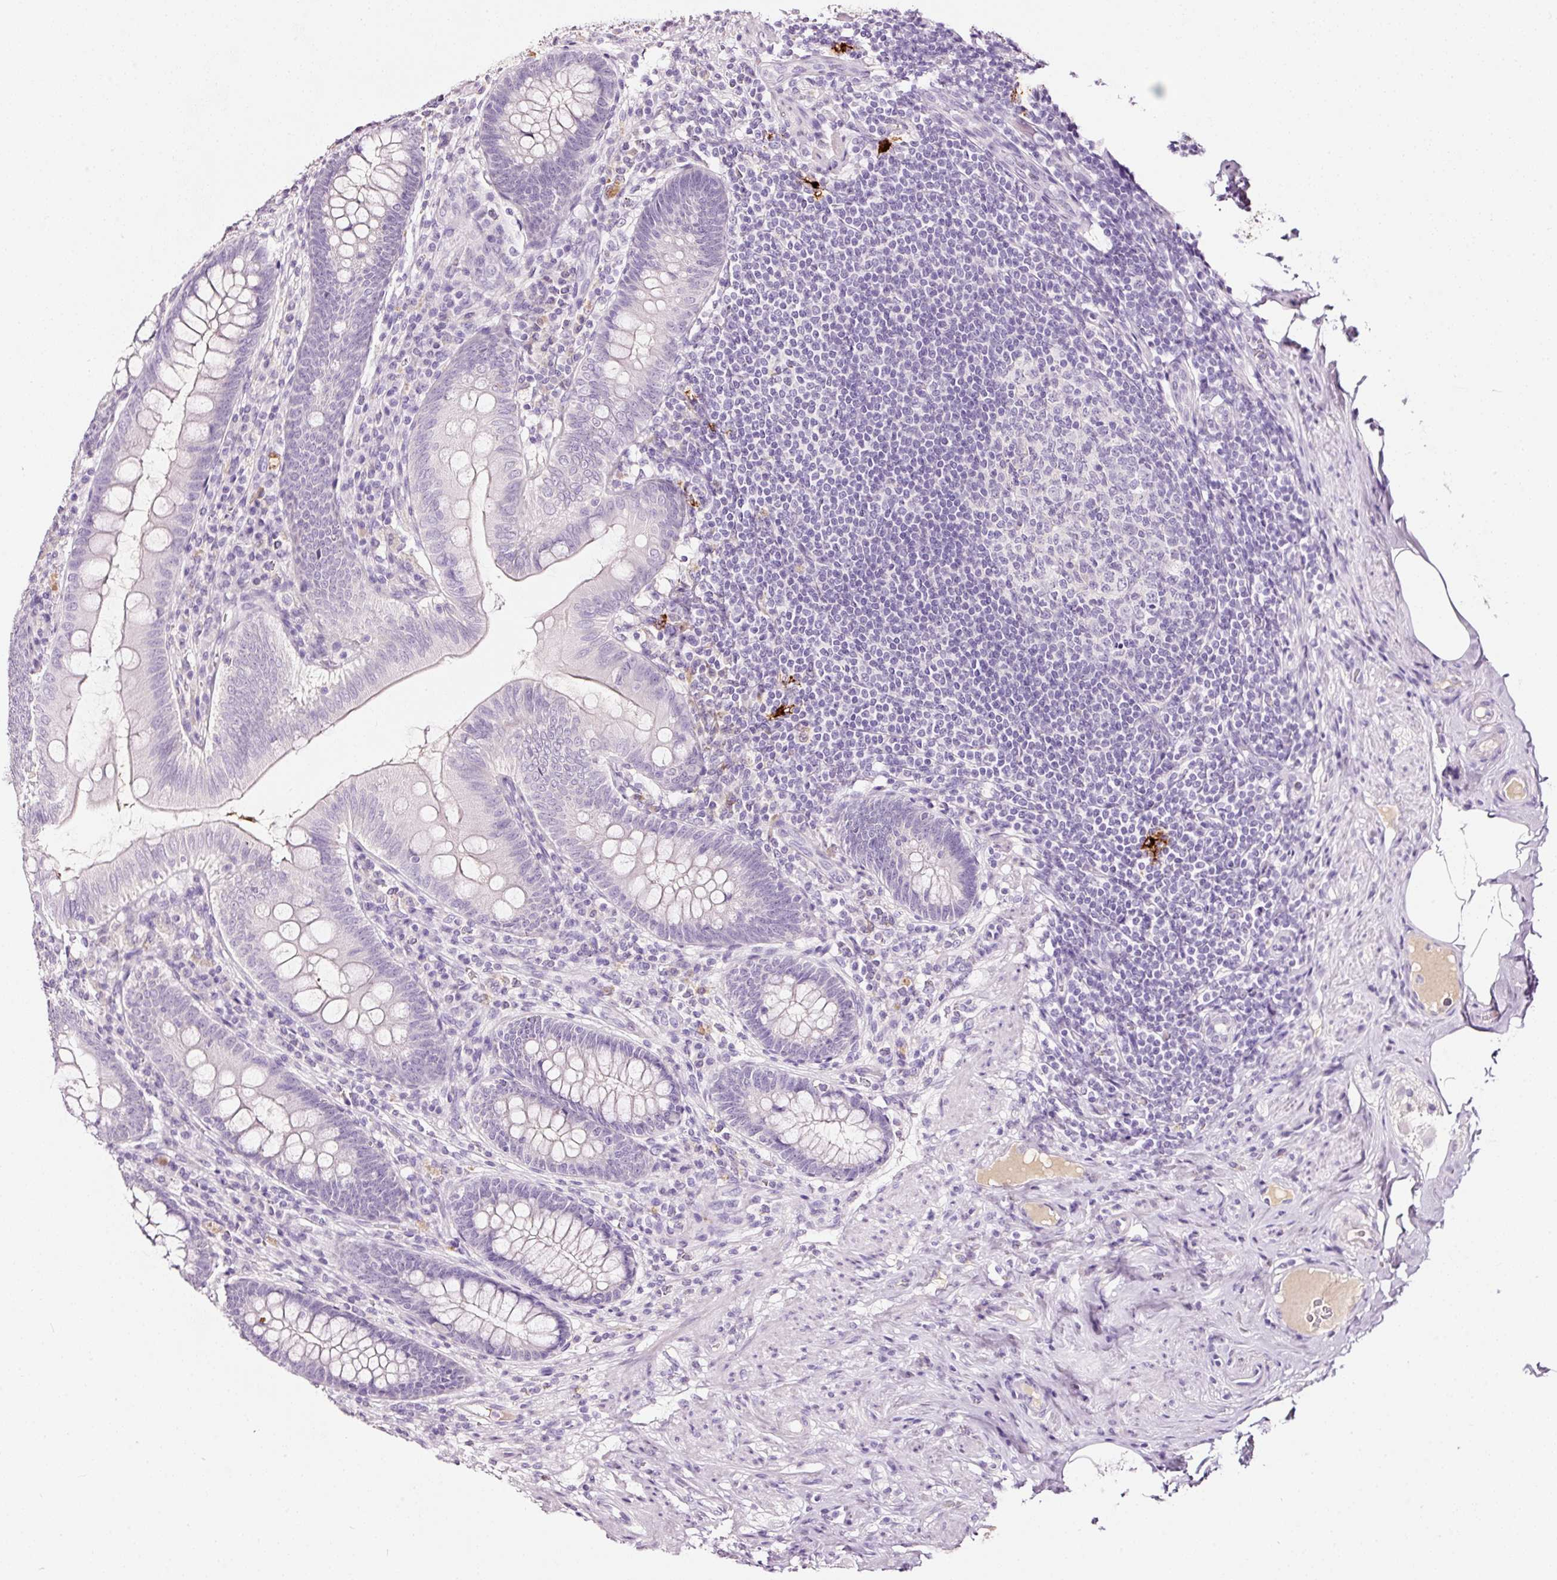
{"staining": {"intensity": "negative", "quantity": "none", "location": "none"}, "tissue": "appendix", "cell_type": "Glandular cells", "image_type": "normal", "snomed": [{"axis": "morphology", "description": "Normal tissue, NOS"}, {"axis": "topography", "description": "Appendix"}], "caption": "This image is of normal appendix stained with immunohistochemistry to label a protein in brown with the nuclei are counter-stained blue. There is no staining in glandular cells. (DAB immunohistochemistry (IHC) visualized using brightfield microscopy, high magnification).", "gene": "LAMP3", "patient": {"sex": "male", "age": 71}}